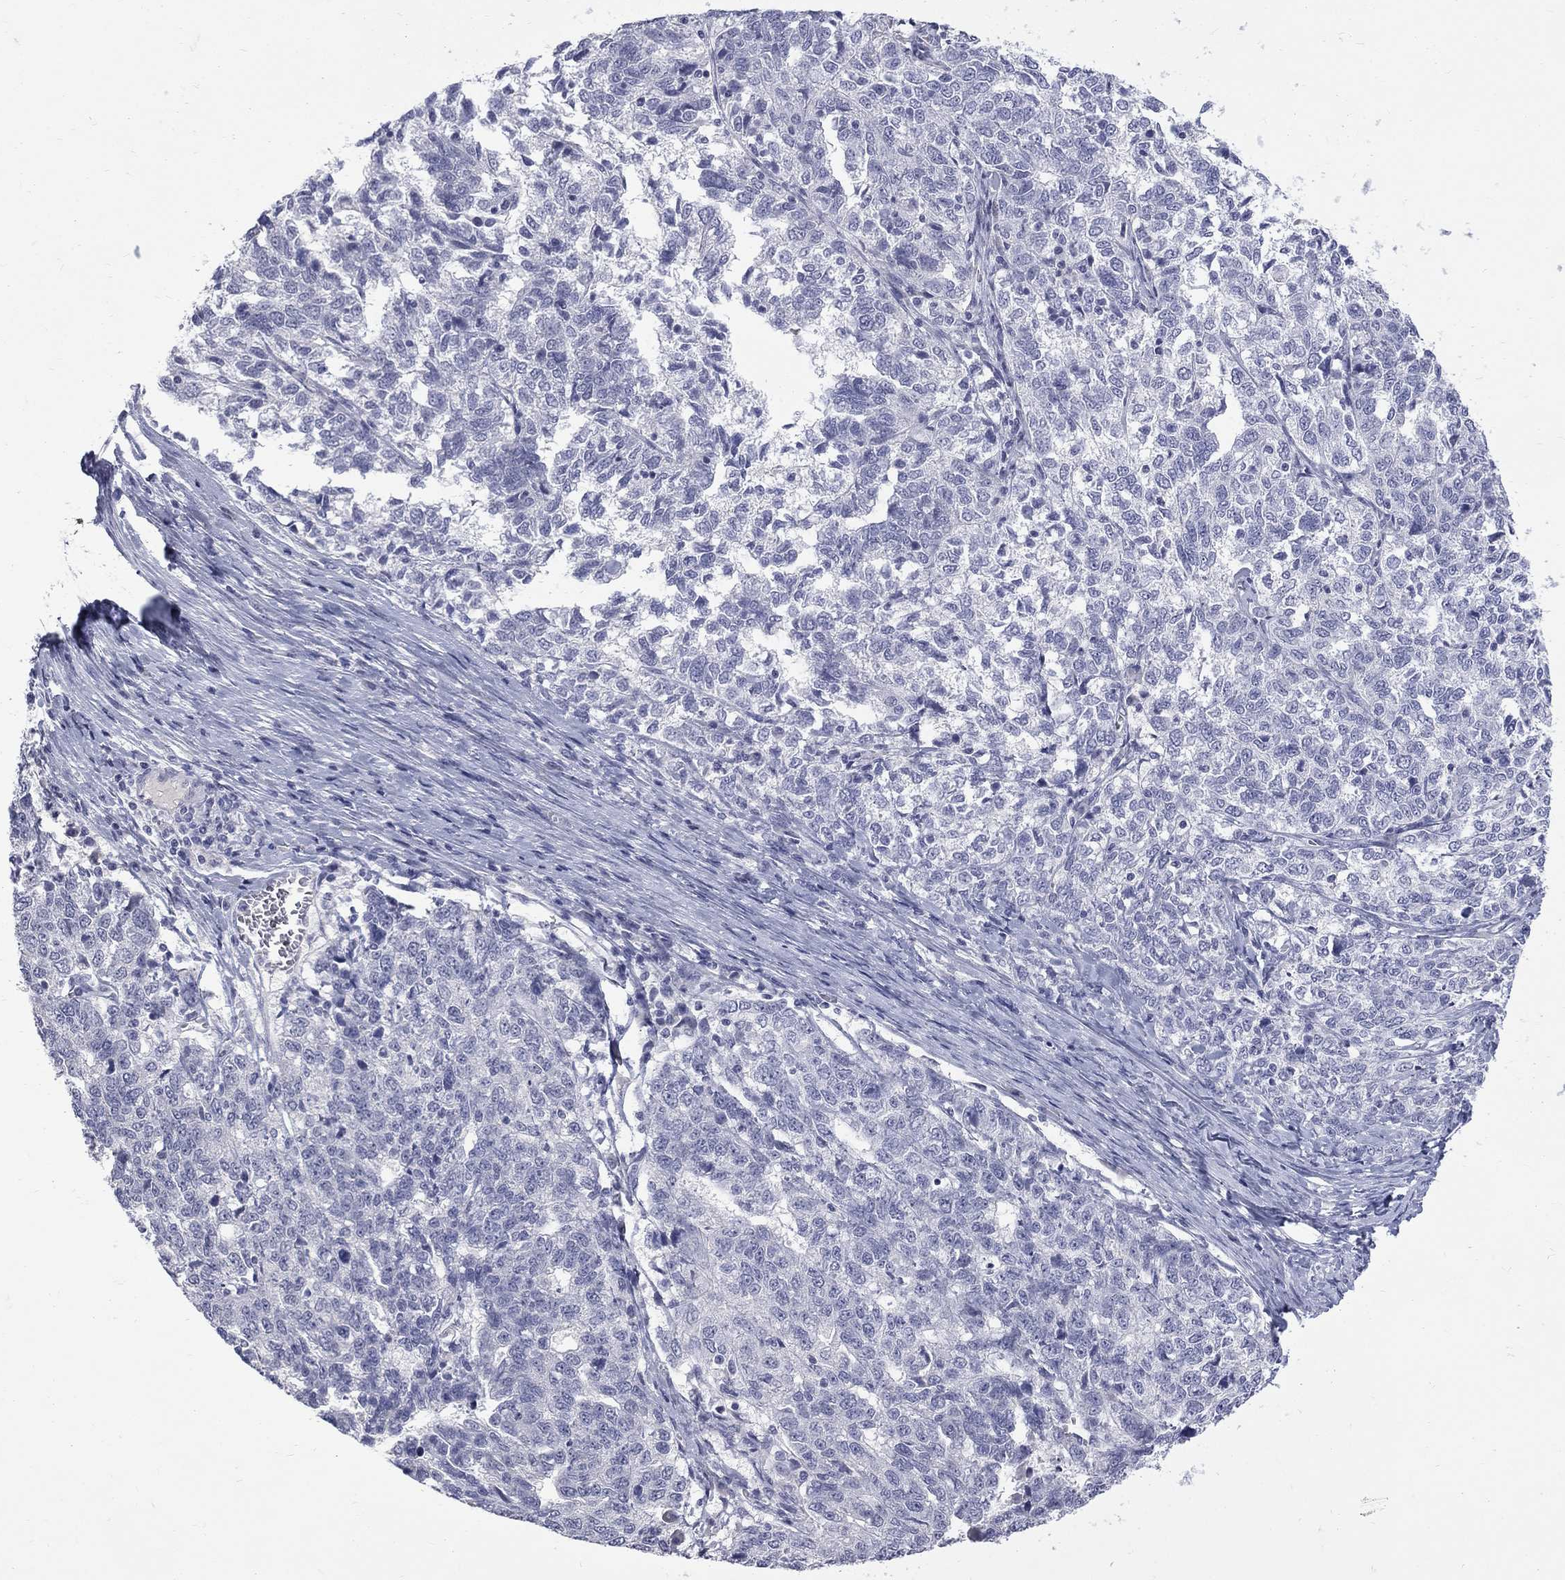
{"staining": {"intensity": "negative", "quantity": "none", "location": "none"}, "tissue": "ovarian cancer", "cell_type": "Tumor cells", "image_type": "cancer", "snomed": [{"axis": "morphology", "description": "Cystadenocarcinoma, serous, NOS"}, {"axis": "topography", "description": "Ovary"}], "caption": "This is an IHC histopathology image of serous cystadenocarcinoma (ovarian). There is no expression in tumor cells.", "gene": "CTNND2", "patient": {"sex": "female", "age": 71}}